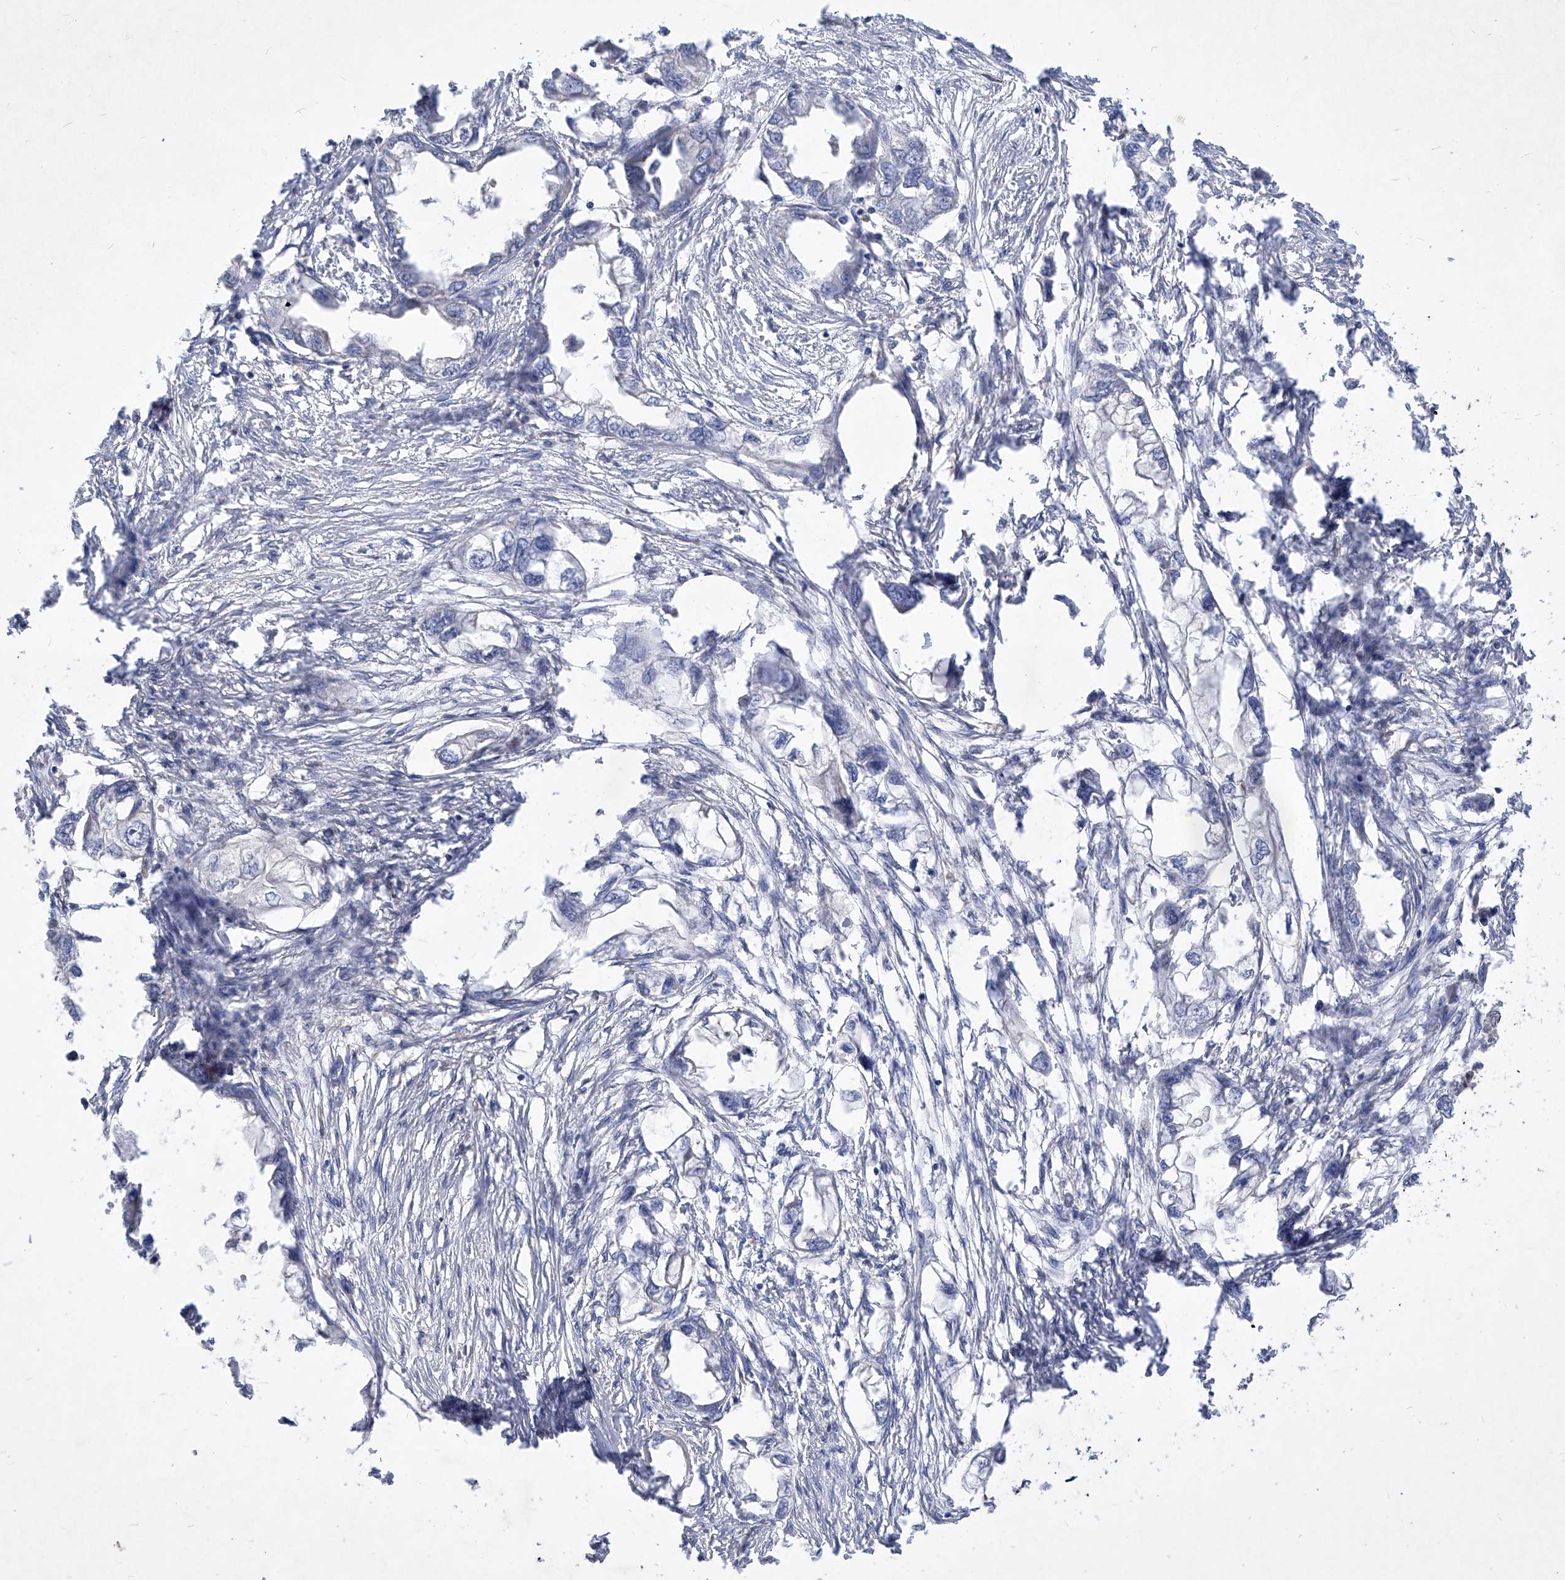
{"staining": {"intensity": "negative", "quantity": "none", "location": "none"}, "tissue": "endometrial cancer", "cell_type": "Tumor cells", "image_type": "cancer", "snomed": [{"axis": "morphology", "description": "Adenocarcinoma, NOS"}, {"axis": "morphology", "description": "Adenocarcinoma, metastatic, NOS"}, {"axis": "topography", "description": "Adipose tissue"}, {"axis": "topography", "description": "Endometrium"}], "caption": "Endometrial cancer (metastatic adenocarcinoma) was stained to show a protein in brown. There is no significant positivity in tumor cells.", "gene": "COQ3", "patient": {"sex": "female", "age": 67}}